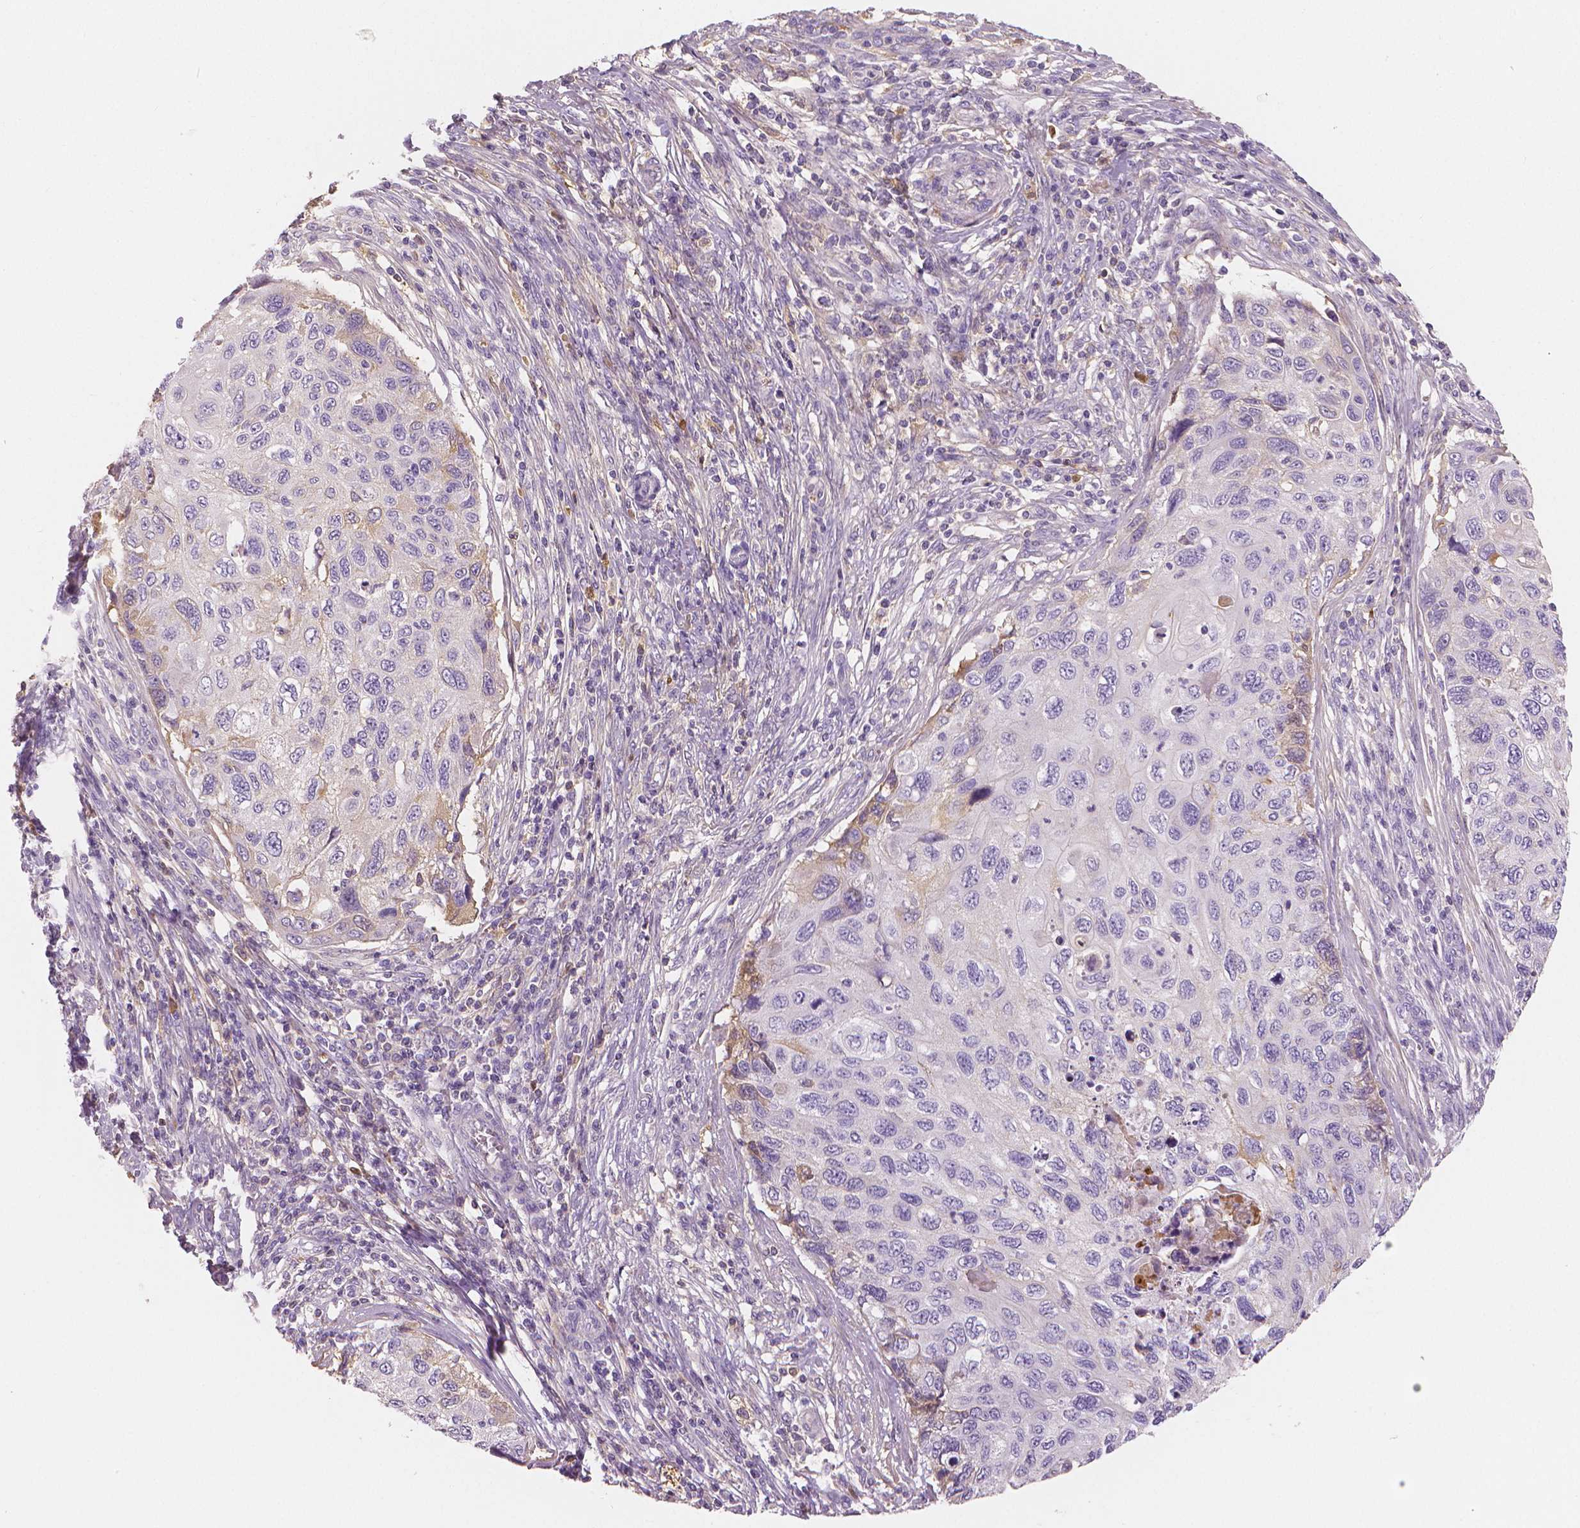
{"staining": {"intensity": "negative", "quantity": "none", "location": "none"}, "tissue": "cervical cancer", "cell_type": "Tumor cells", "image_type": "cancer", "snomed": [{"axis": "morphology", "description": "Squamous cell carcinoma, NOS"}, {"axis": "topography", "description": "Cervix"}], "caption": "IHC of squamous cell carcinoma (cervical) demonstrates no positivity in tumor cells. Brightfield microscopy of IHC stained with DAB (3,3'-diaminobenzidine) (brown) and hematoxylin (blue), captured at high magnification.", "gene": "APOA4", "patient": {"sex": "female", "age": 70}}